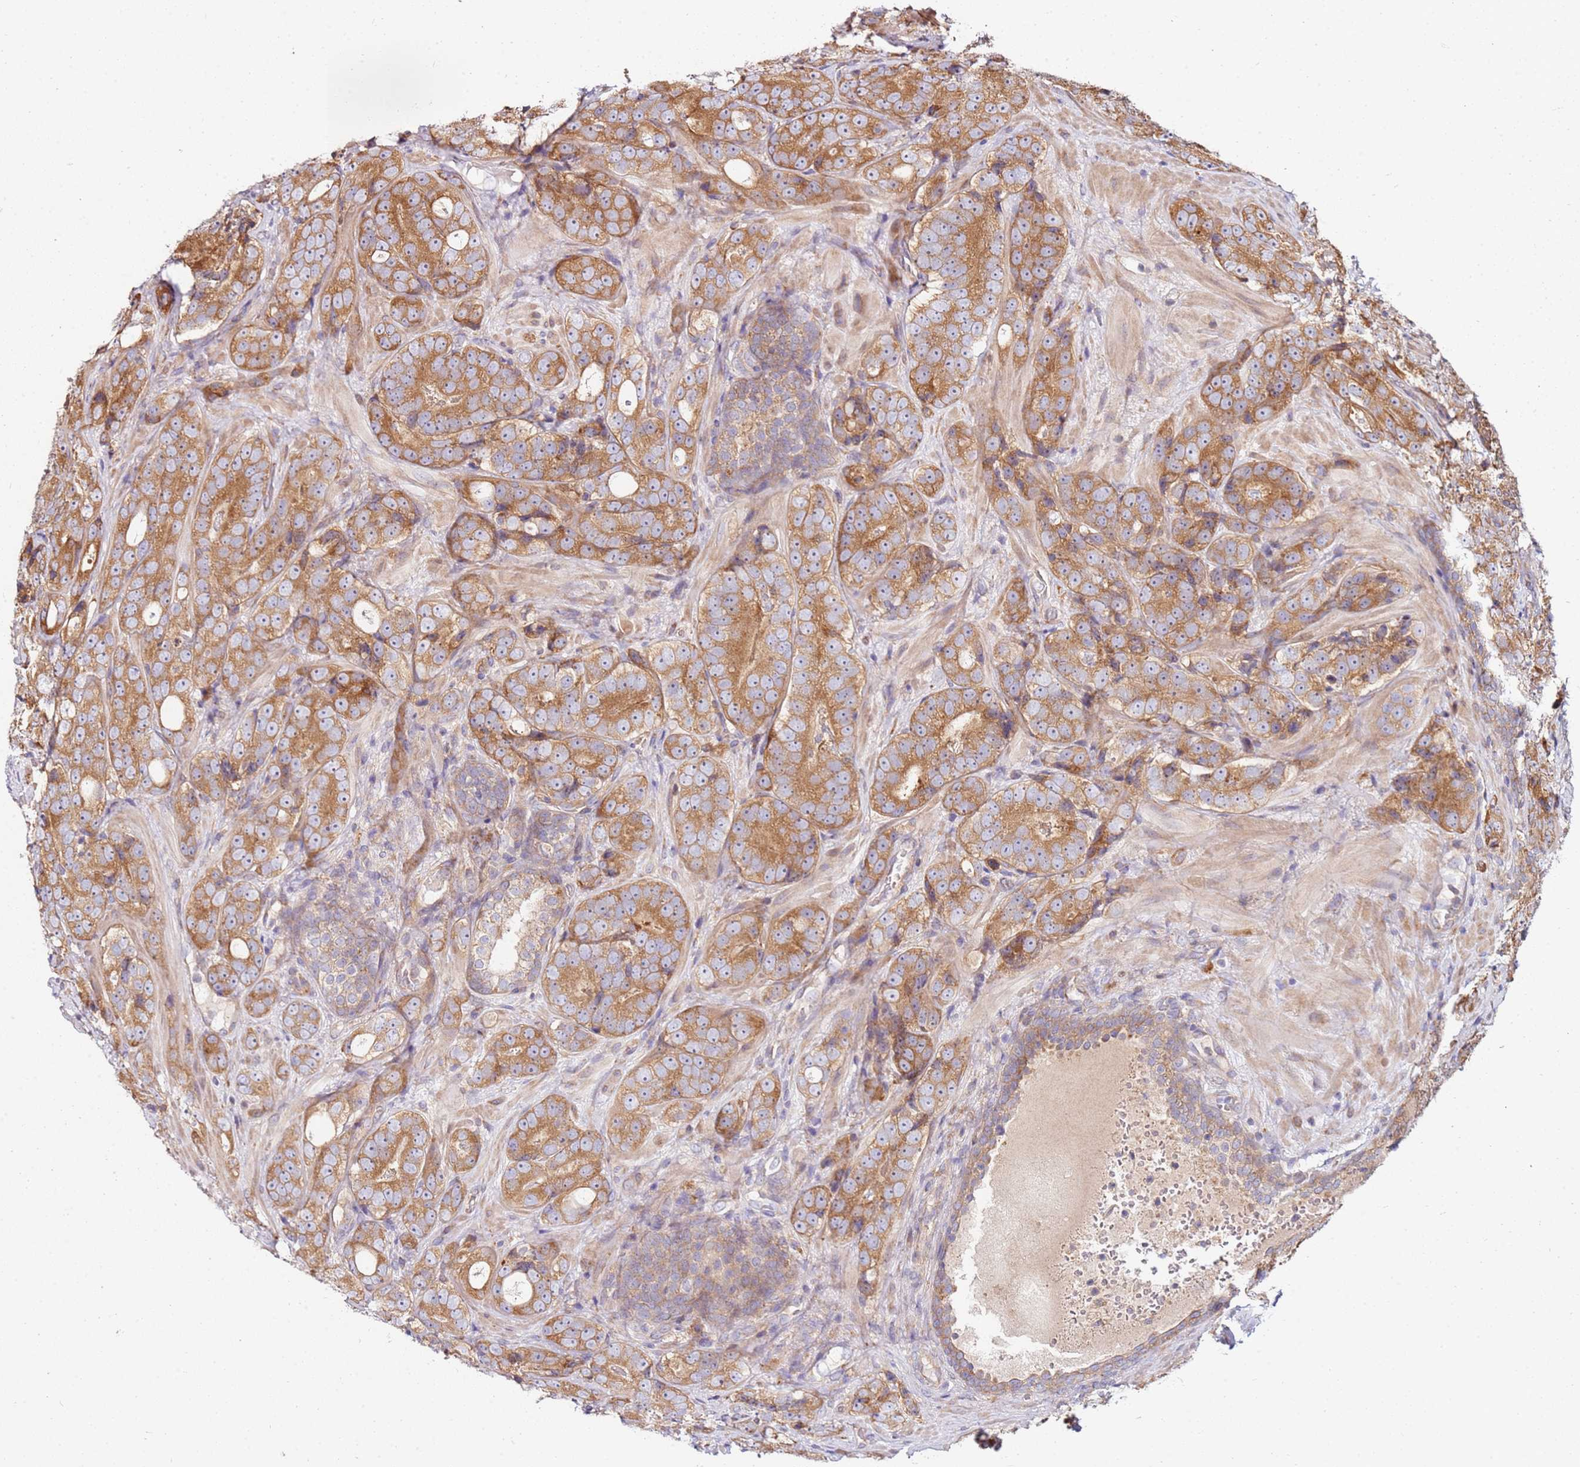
{"staining": {"intensity": "moderate", "quantity": ">75%", "location": "cytoplasmic/membranous"}, "tissue": "prostate cancer", "cell_type": "Tumor cells", "image_type": "cancer", "snomed": [{"axis": "morphology", "description": "Adenocarcinoma, High grade"}, {"axis": "topography", "description": "Prostate"}], "caption": "Prostate cancer stained for a protein exhibits moderate cytoplasmic/membranous positivity in tumor cells.", "gene": "RPS3A", "patient": {"sex": "male", "age": 56}}